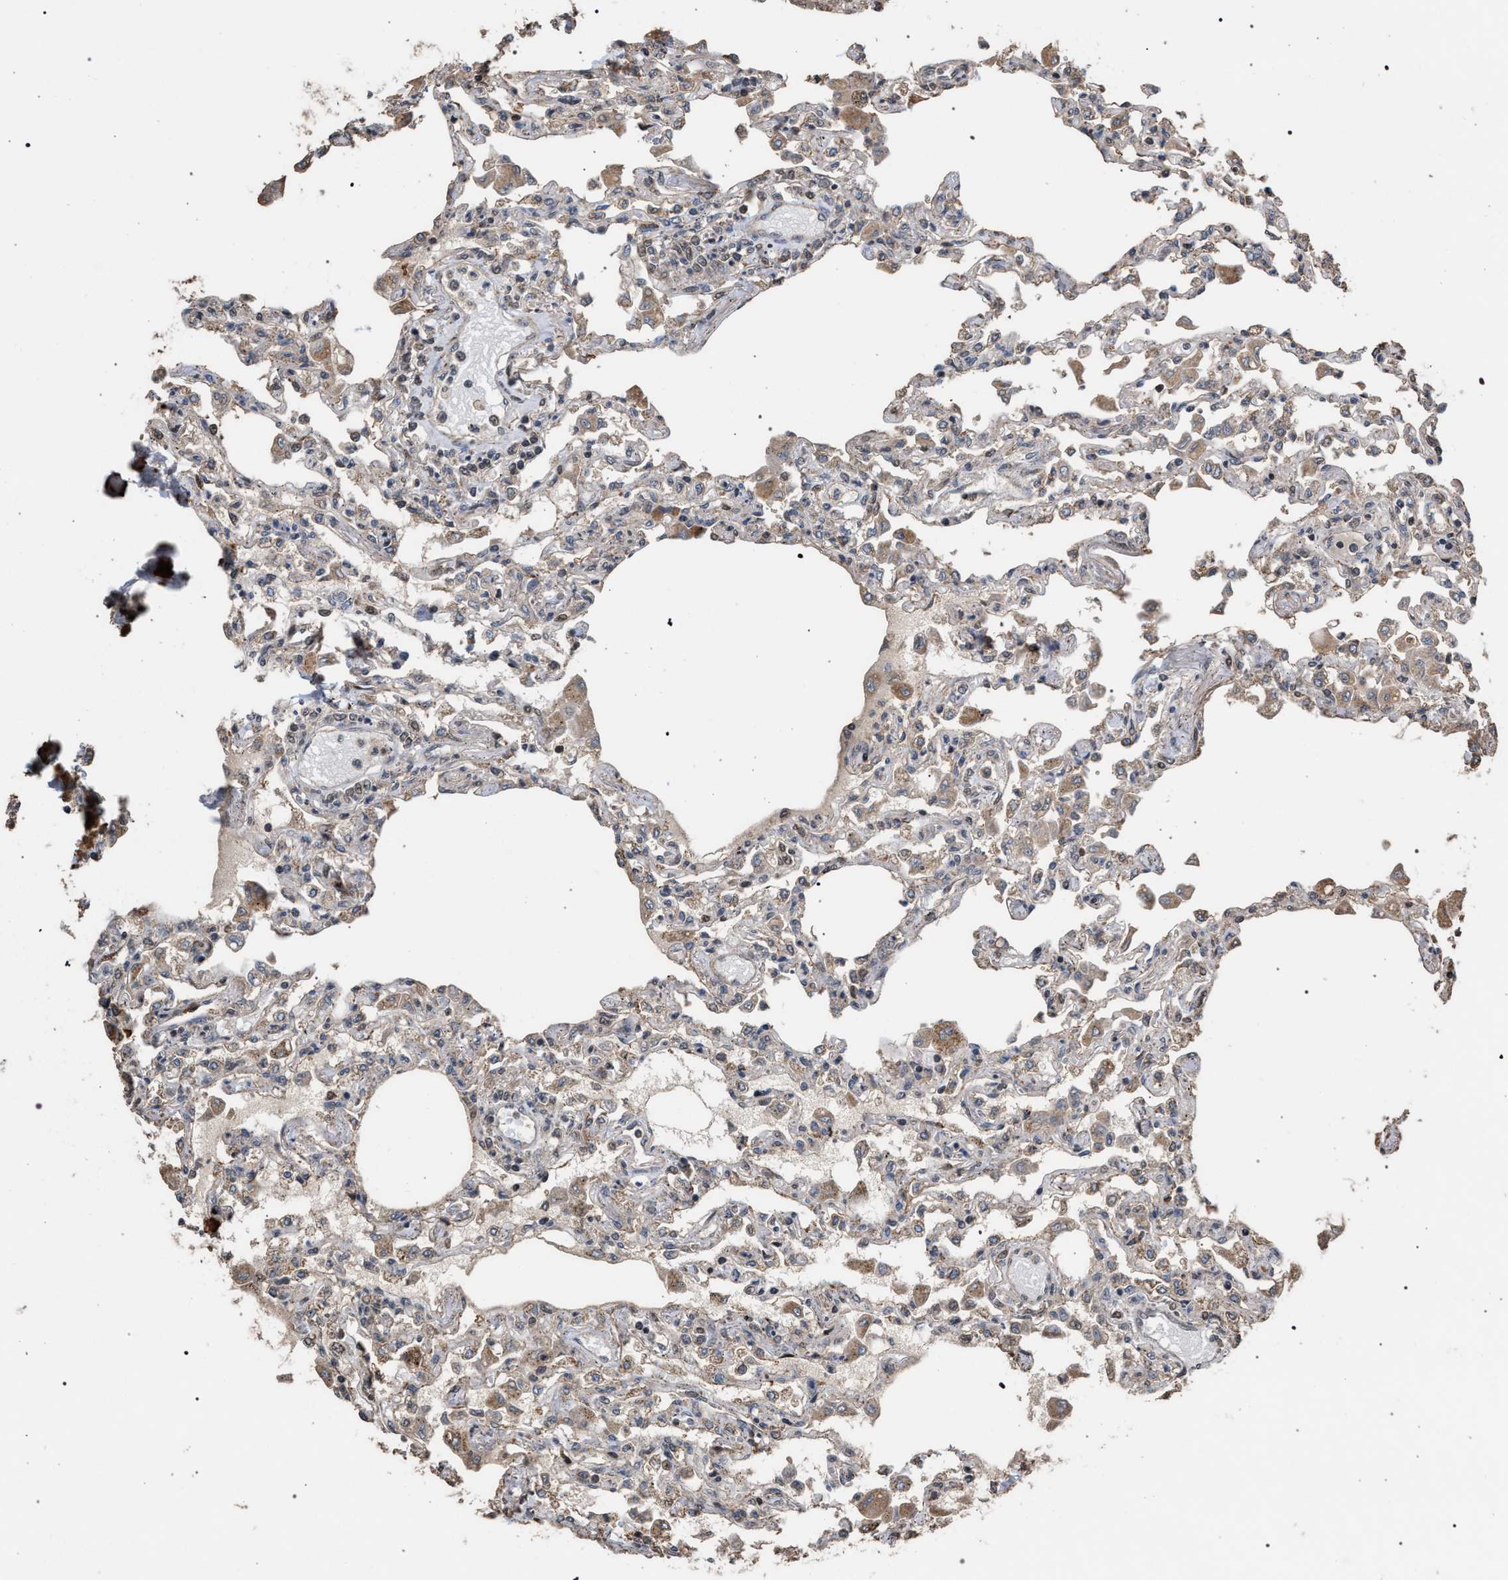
{"staining": {"intensity": "moderate", "quantity": "<25%", "location": "cytoplasmic/membranous"}, "tissue": "lung", "cell_type": "Alveolar cells", "image_type": "normal", "snomed": [{"axis": "morphology", "description": "Normal tissue, NOS"}, {"axis": "topography", "description": "Bronchus"}, {"axis": "topography", "description": "Lung"}], "caption": "An immunohistochemistry (IHC) micrograph of benign tissue is shown. Protein staining in brown labels moderate cytoplasmic/membranous positivity in lung within alveolar cells.", "gene": "NAA35", "patient": {"sex": "female", "age": 49}}